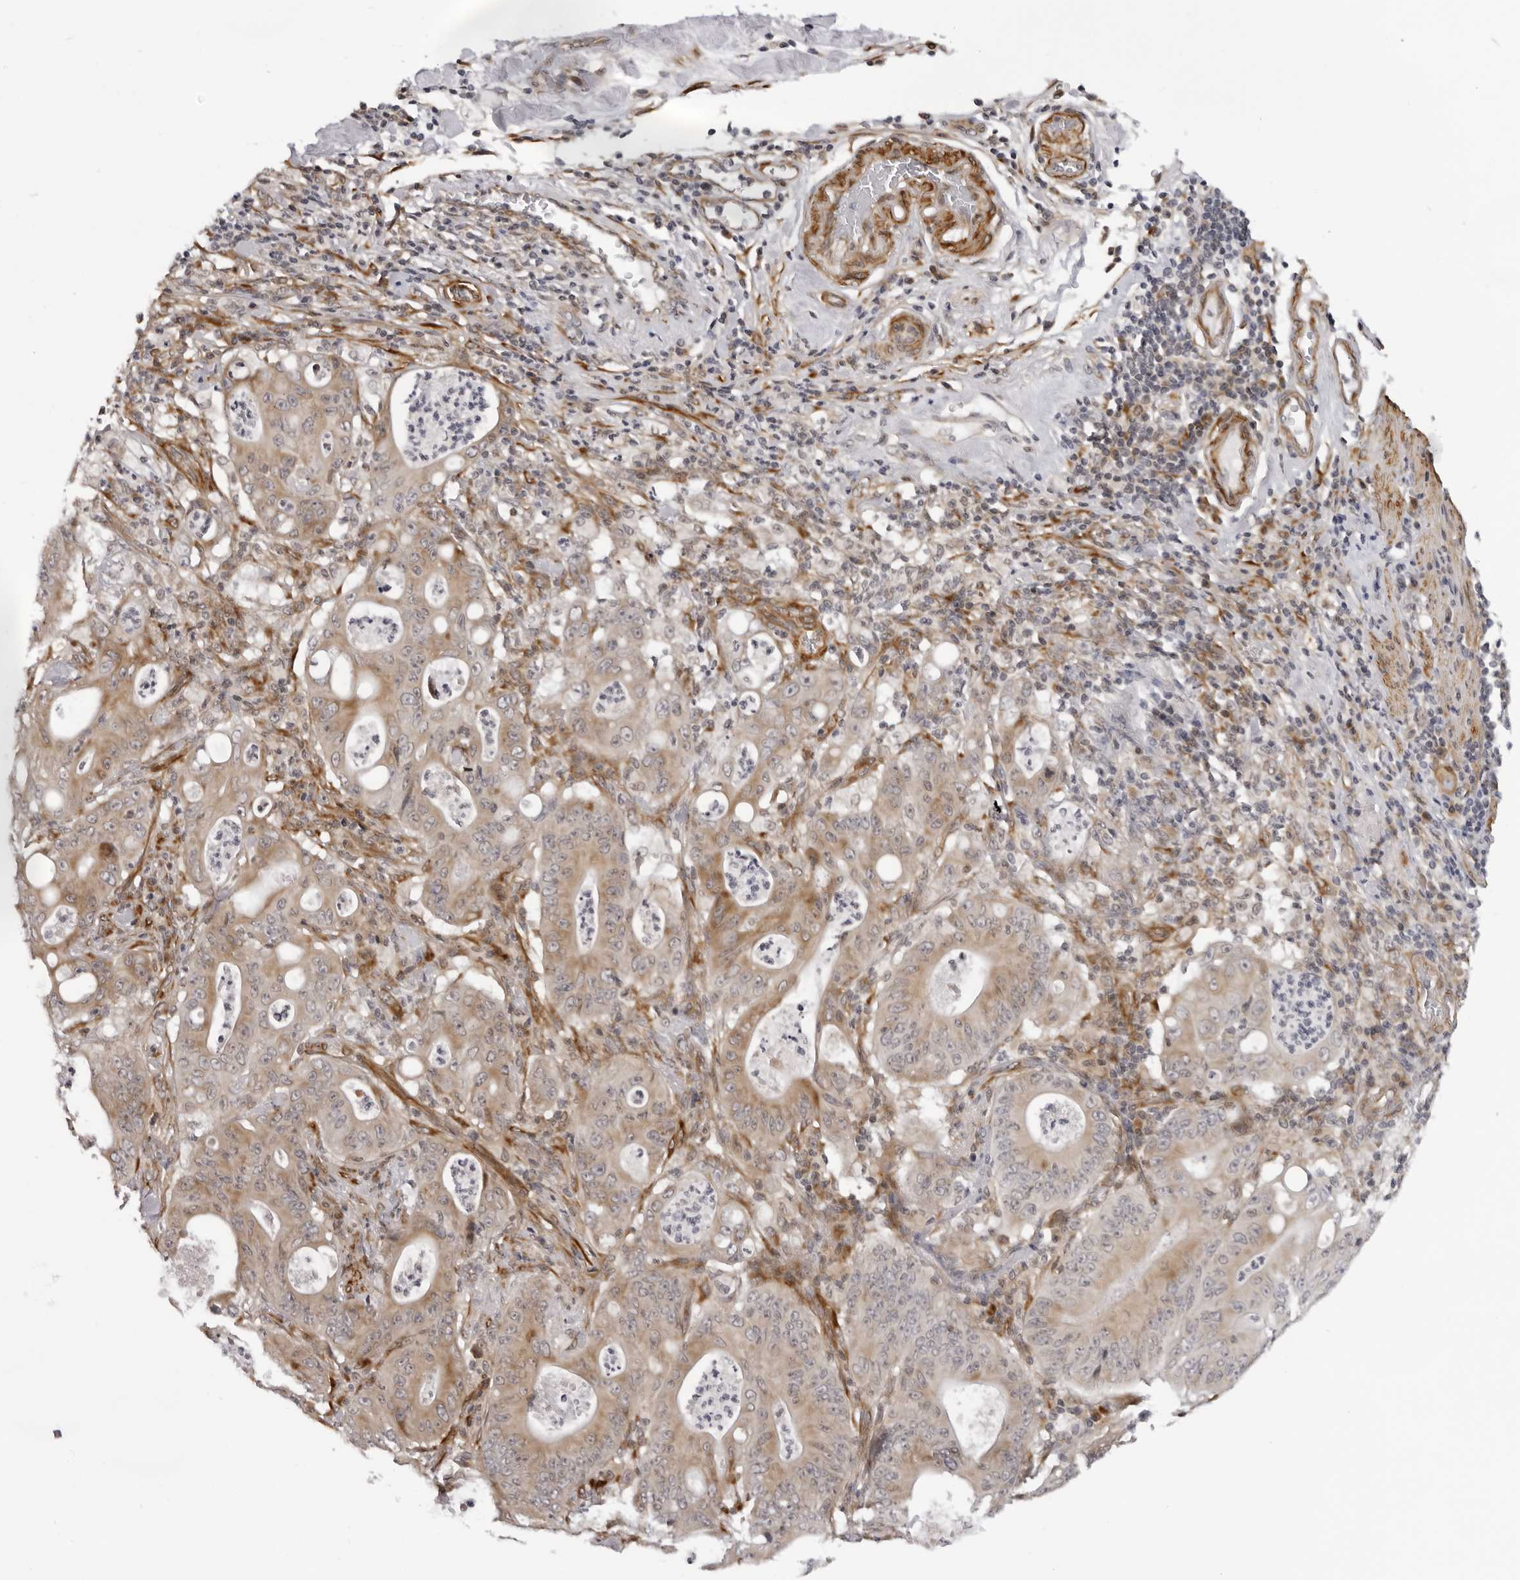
{"staining": {"intensity": "moderate", "quantity": ">75%", "location": "cytoplasmic/membranous"}, "tissue": "pancreatic cancer", "cell_type": "Tumor cells", "image_type": "cancer", "snomed": [{"axis": "morphology", "description": "Normal tissue, NOS"}, {"axis": "topography", "description": "Lymph node"}], "caption": "IHC staining of pancreatic cancer, which displays medium levels of moderate cytoplasmic/membranous staining in about >75% of tumor cells indicating moderate cytoplasmic/membranous protein expression. The staining was performed using DAB (brown) for protein detection and nuclei were counterstained in hematoxylin (blue).", "gene": "SRGAP2", "patient": {"sex": "male", "age": 62}}